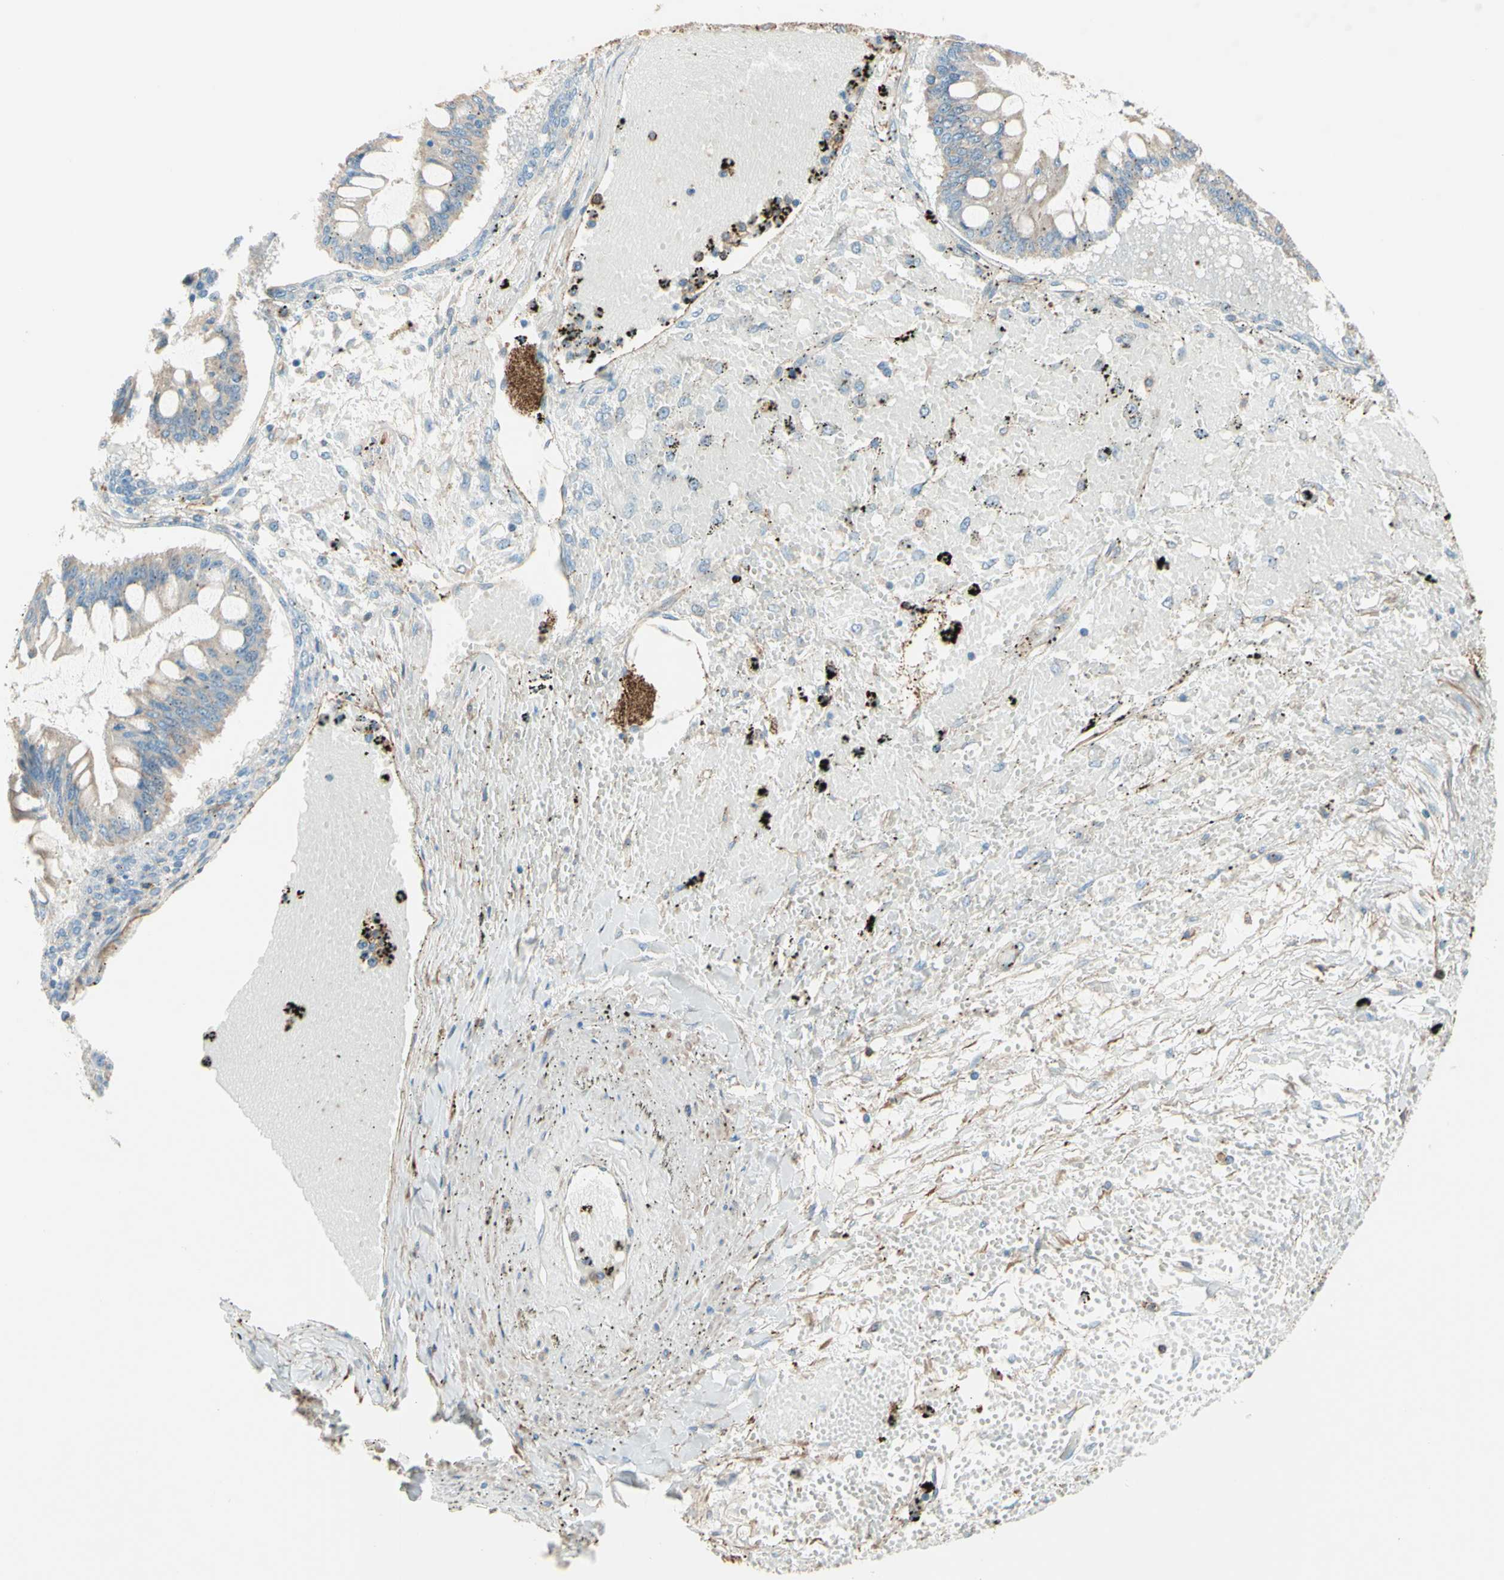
{"staining": {"intensity": "weak", "quantity": "<25%", "location": "cytoplasmic/membranous"}, "tissue": "ovarian cancer", "cell_type": "Tumor cells", "image_type": "cancer", "snomed": [{"axis": "morphology", "description": "Cystadenocarcinoma, mucinous, NOS"}, {"axis": "topography", "description": "Ovary"}], "caption": "Tumor cells are negative for protein expression in human ovarian cancer (mucinous cystadenocarcinoma).", "gene": "SEMA4C", "patient": {"sex": "female", "age": 73}}